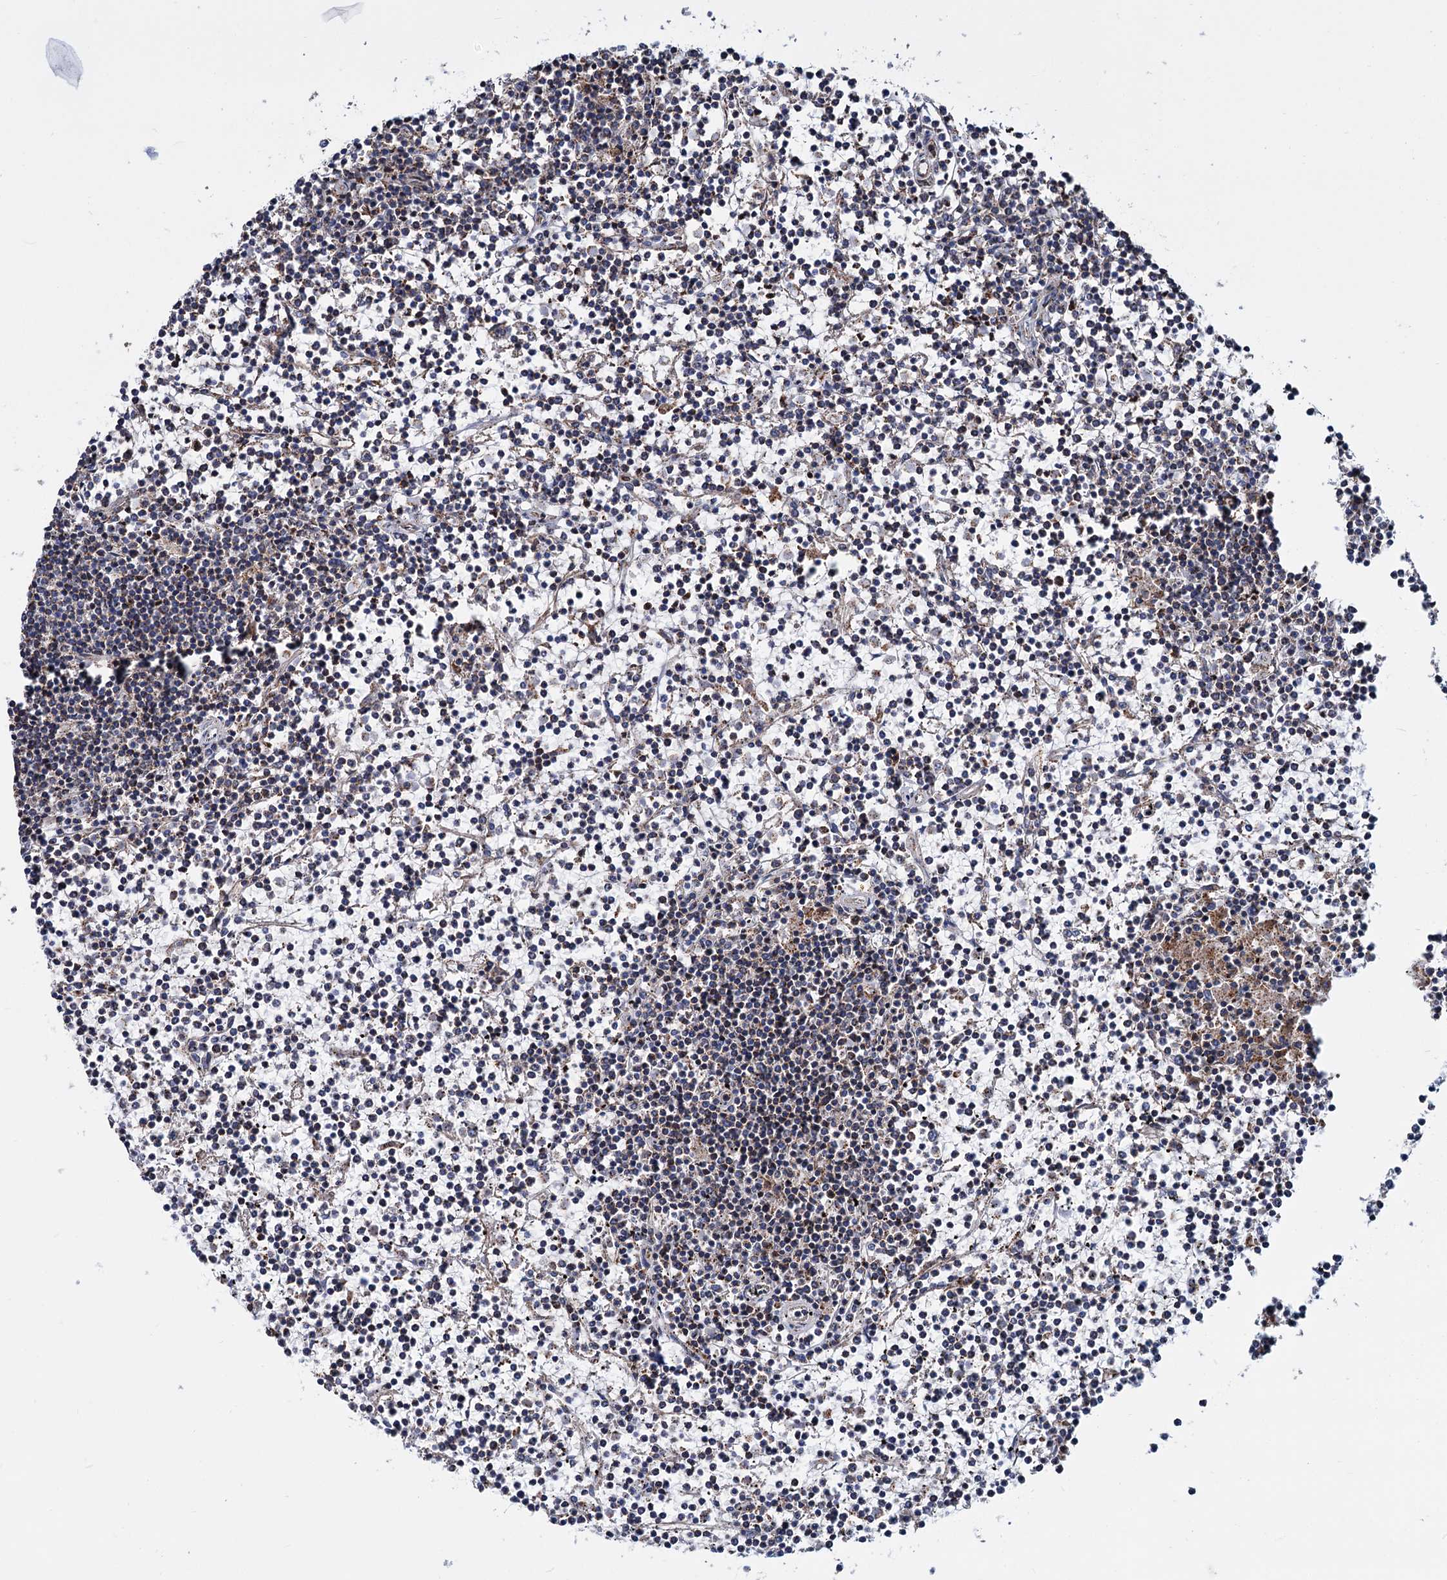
{"staining": {"intensity": "negative", "quantity": "none", "location": "none"}, "tissue": "lymphoma", "cell_type": "Tumor cells", "image_type": "cancer", "snomed": [{"axis": "morphology", "description": "Malignant lymphoma, non-Hodgkin's type, Low grade"}, {"axis": "topography", "description": "Spleen"}], "caption": "DAB immunohistochemical staining of lymphoma displays no significant staining in tumor cells.", "gene": "PSEN1", "patient": {"sex": "female", "age": 19}}